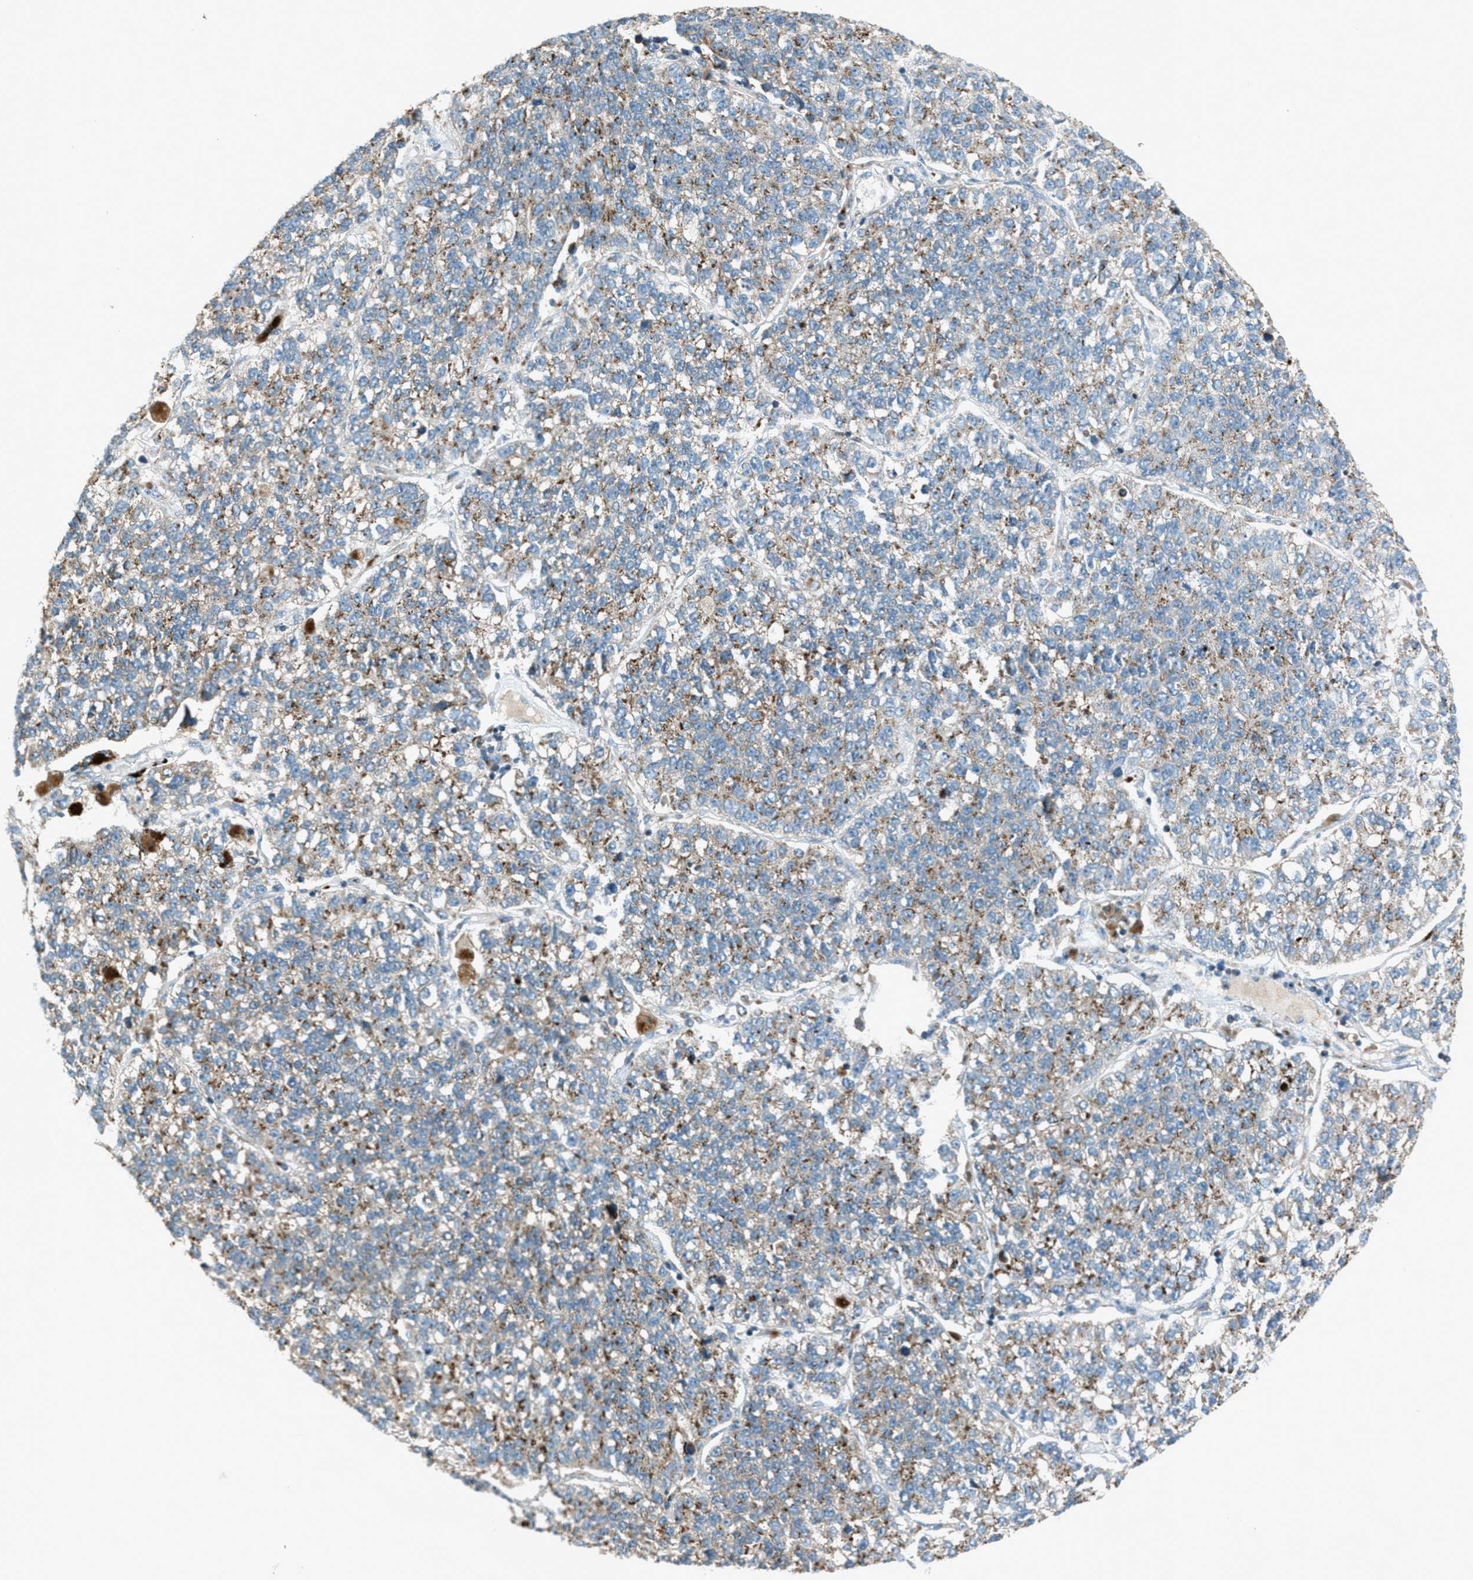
{"staining": {"intensity": "moderate", "quantity": ">75%", "location": "cytoplasmic/membranous"}, "tissue": "lung cancer", "cell_type": "Tumor cells", "image_type": "cancer", "snomed": [{"axis": "morphology", "description": "Adenocarcinoma, NOS"}, {"axis": "topography", "description": "Lung"}], "caption": "Immunohistochemical staining of adenocarcinoma (lung) exhibits moderate cytoplasmic/membranous protein positivity in approximately >75% of tumor cells. Ihc stains the protein in brown and the nuclei are stained blue.", "gene": "BCKDK", "patient": {"sex": "male", "age": 49}}